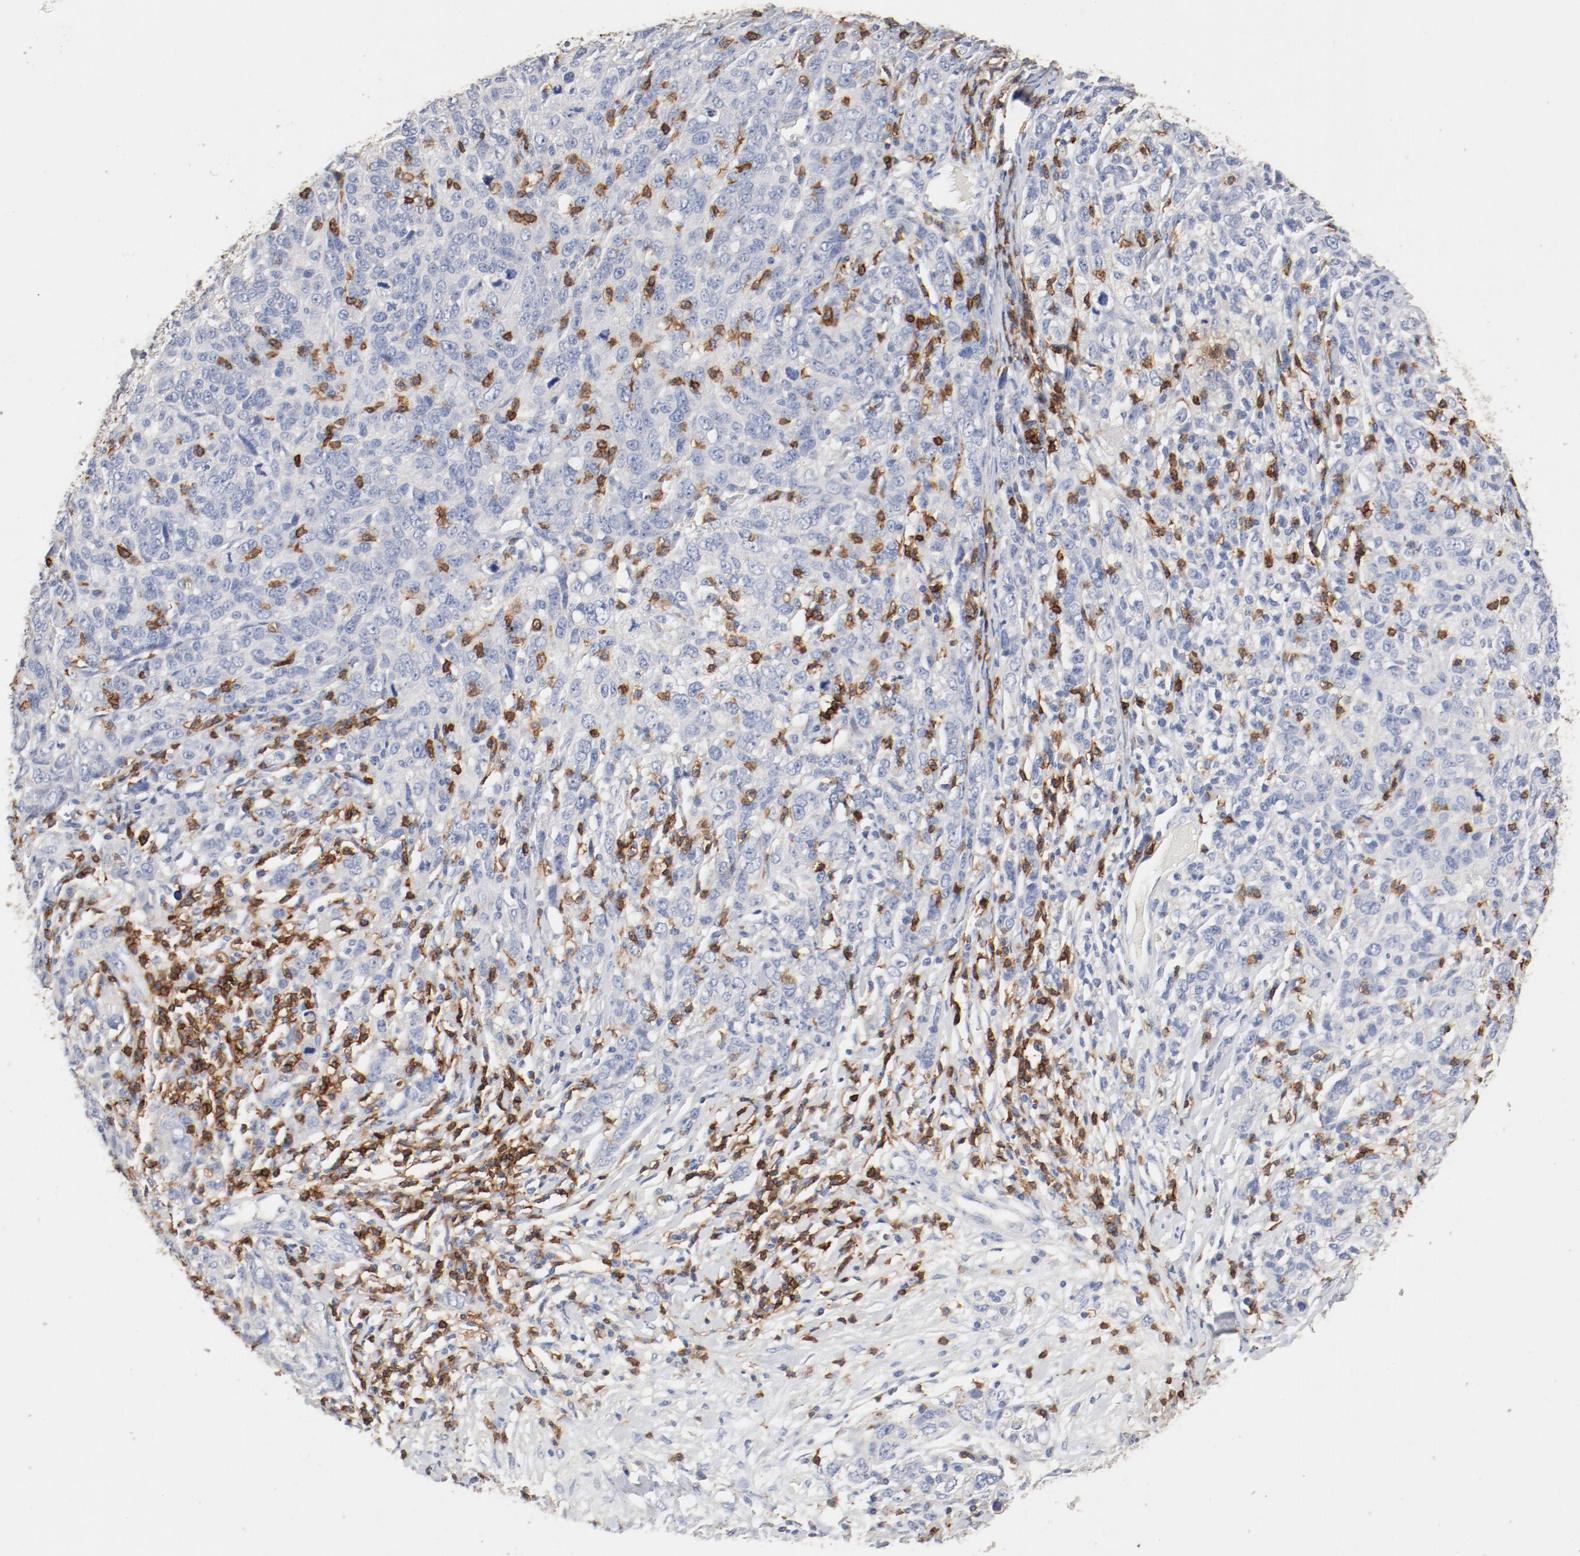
{"staining": {"intensity": "negative", "quantity": "none", "location": "none"}, "tissue": "ovarian cancer", "cell_type": "Tumor cells", "image_type": "cancer", "snomed": [{"axis": "morphology", "description": "Cystadenocarcinoma, serous, NOS"}, {"axis": "topography", "description": "Ovary"}], "caption": "Image shows no protein positivity in tumor cells of serous cystadenocarcinoma (ovarian) tissue.", "gene": "CD247", "patient": {"sex": "female", "age": 71}}